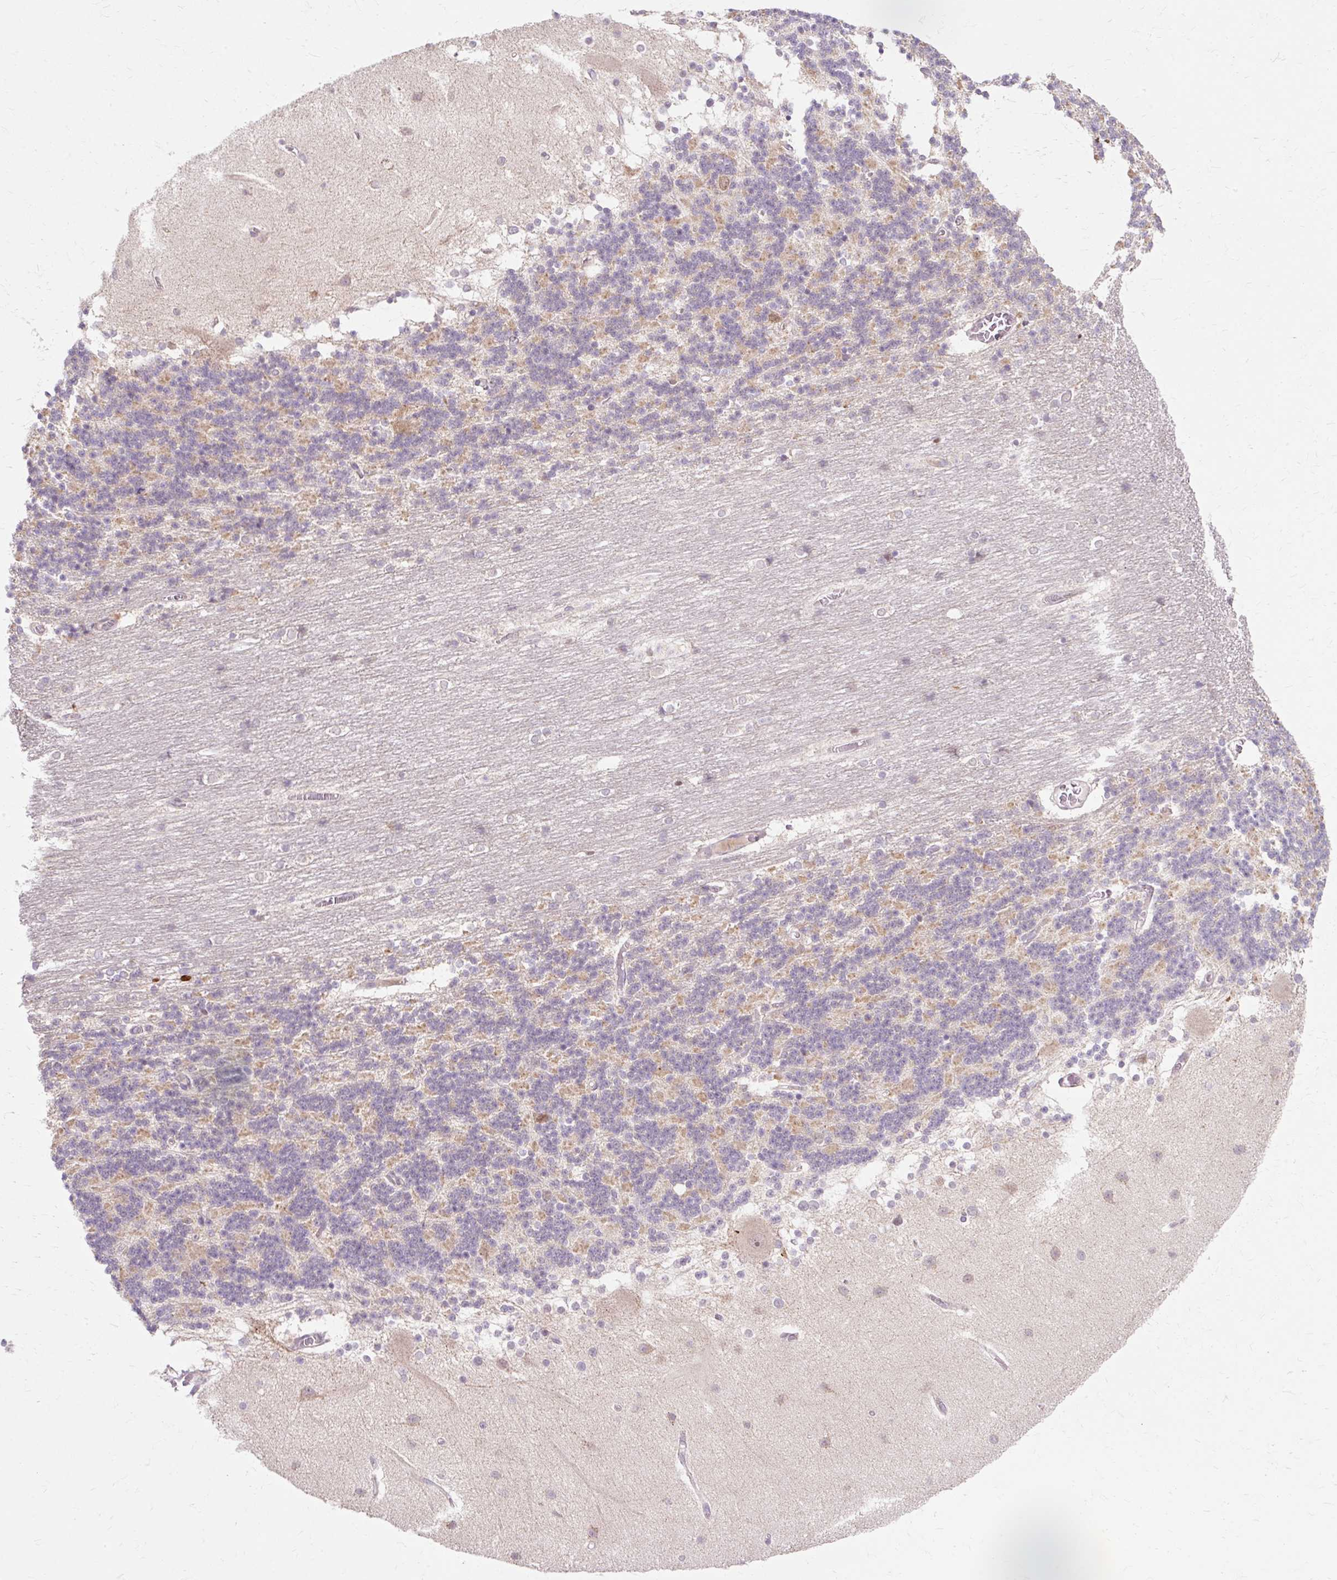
{"staining": {"intensity": "weak", "quantity": "25%-75%", "location": "cytoplasmic/membranous"}, "tissue": "cerebellum", "cell_type": "Cells in granular layer", "image_type": "normal", "snomed": [{"axis": "morphology", "description": "Normal tissue, NOS"}, {"axis": "topography", "description": "Cerebellum"}], "caption": "This histopathology image displays normal cerebellum stained with IHC to label a protein in brown. The cytoplasmic/membranous of cells in granular layer show weak positivity for the protein. Nuclei are counter-stained blue.", "gene": "GEMIN2", "patient": {"sex": "female", "age": 54}}